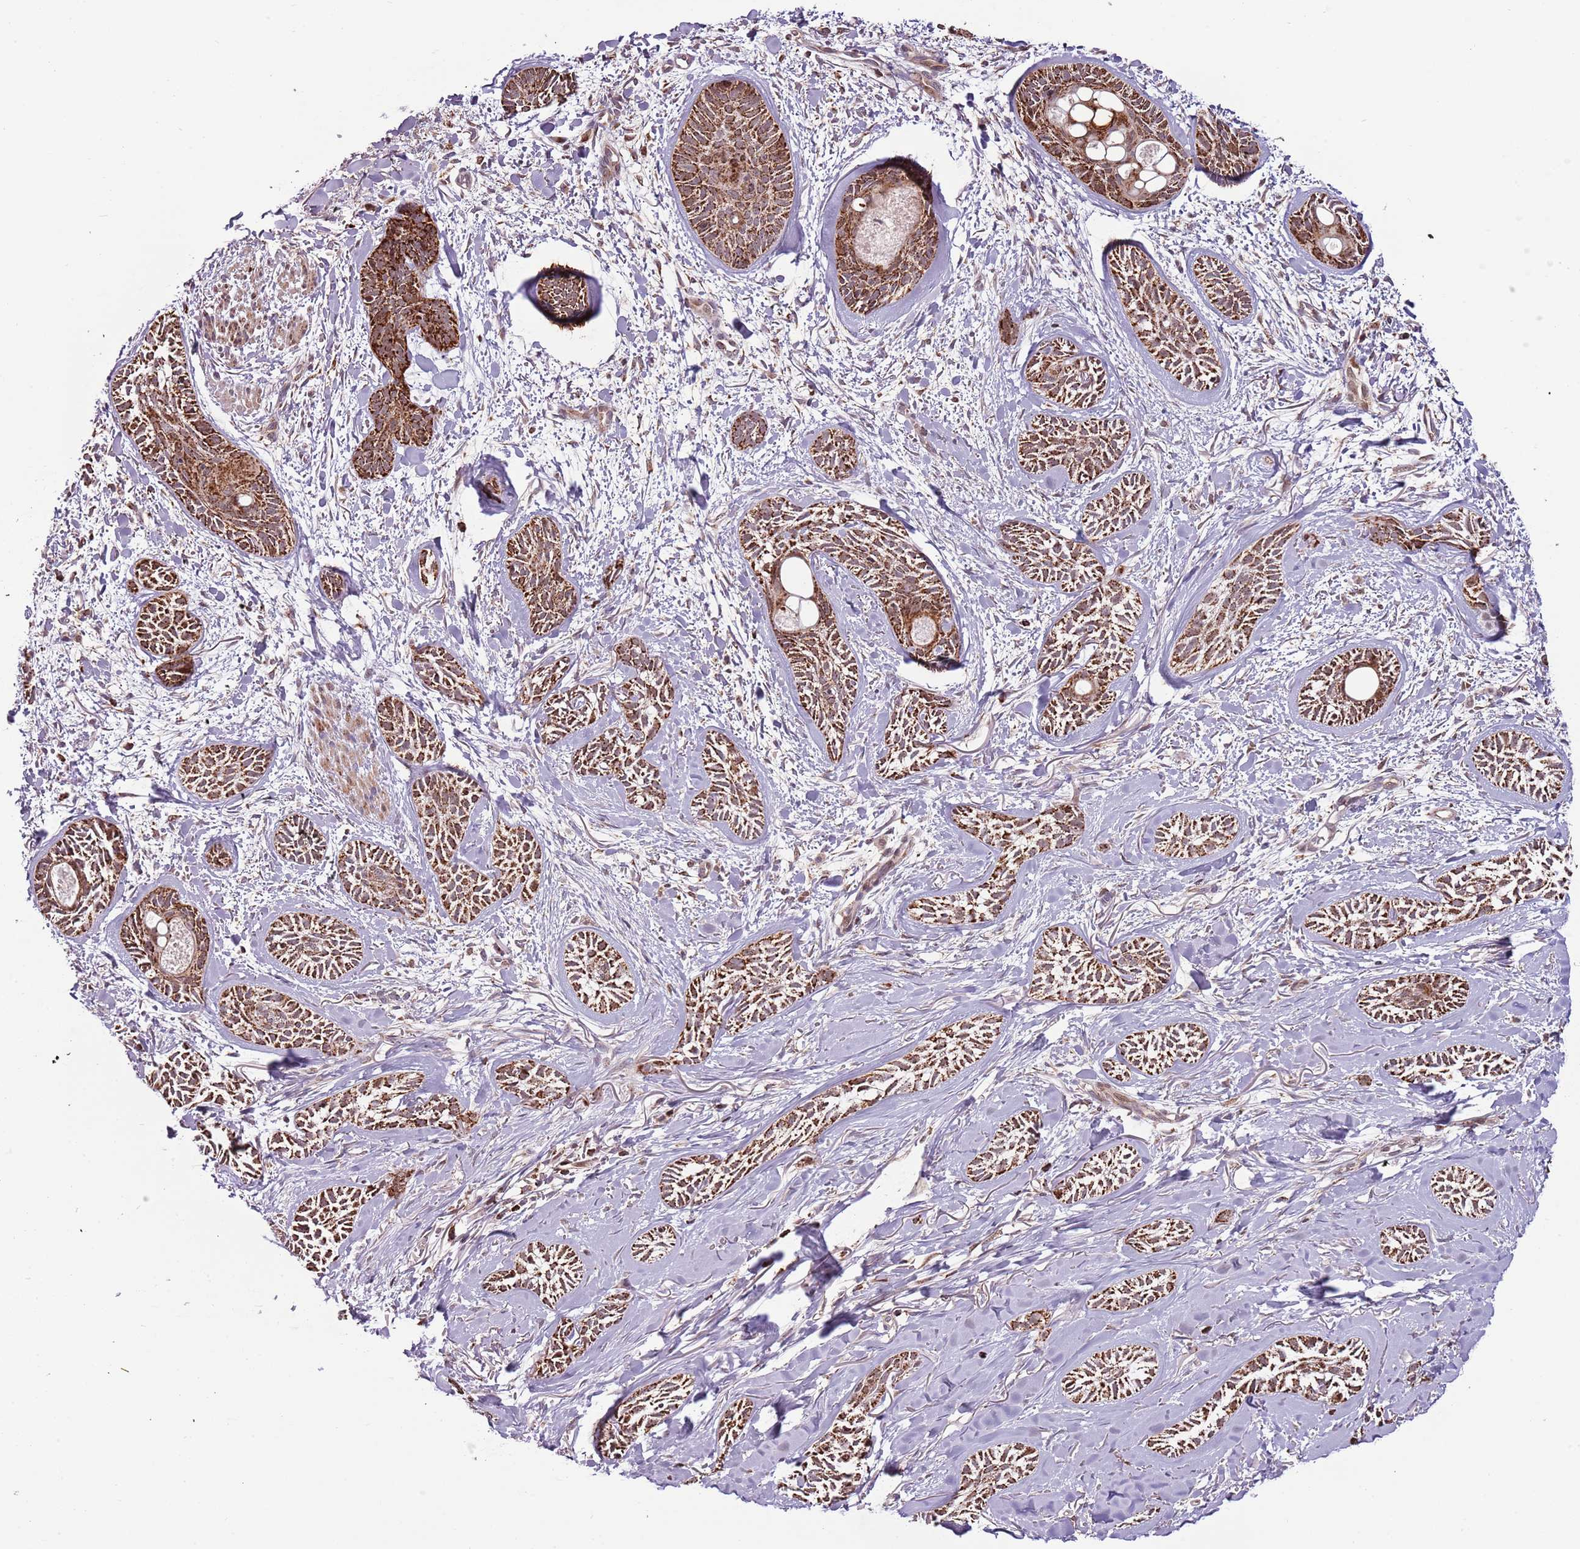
{"staining": {"intensity": "moderate", "quantity": ">75%", "location": "cytoplasmic/membranous"}, "tissue": "skin cancer", "cell_type": "Tumor cells", "image_type": "cancer", "snomed": [{"axis": "morphology", "description": "Basal cell carcinoma"}, {"axis": "topography", "description": "Skin"}], "caption": "Skin basal cell carcinoma stained with a brown dye reveals moderate cytoplasmic/membranous positive expression in about >75% of tumor cells.", "gene": "ULK3", "patient": {"sex": "female", "age": 59}}